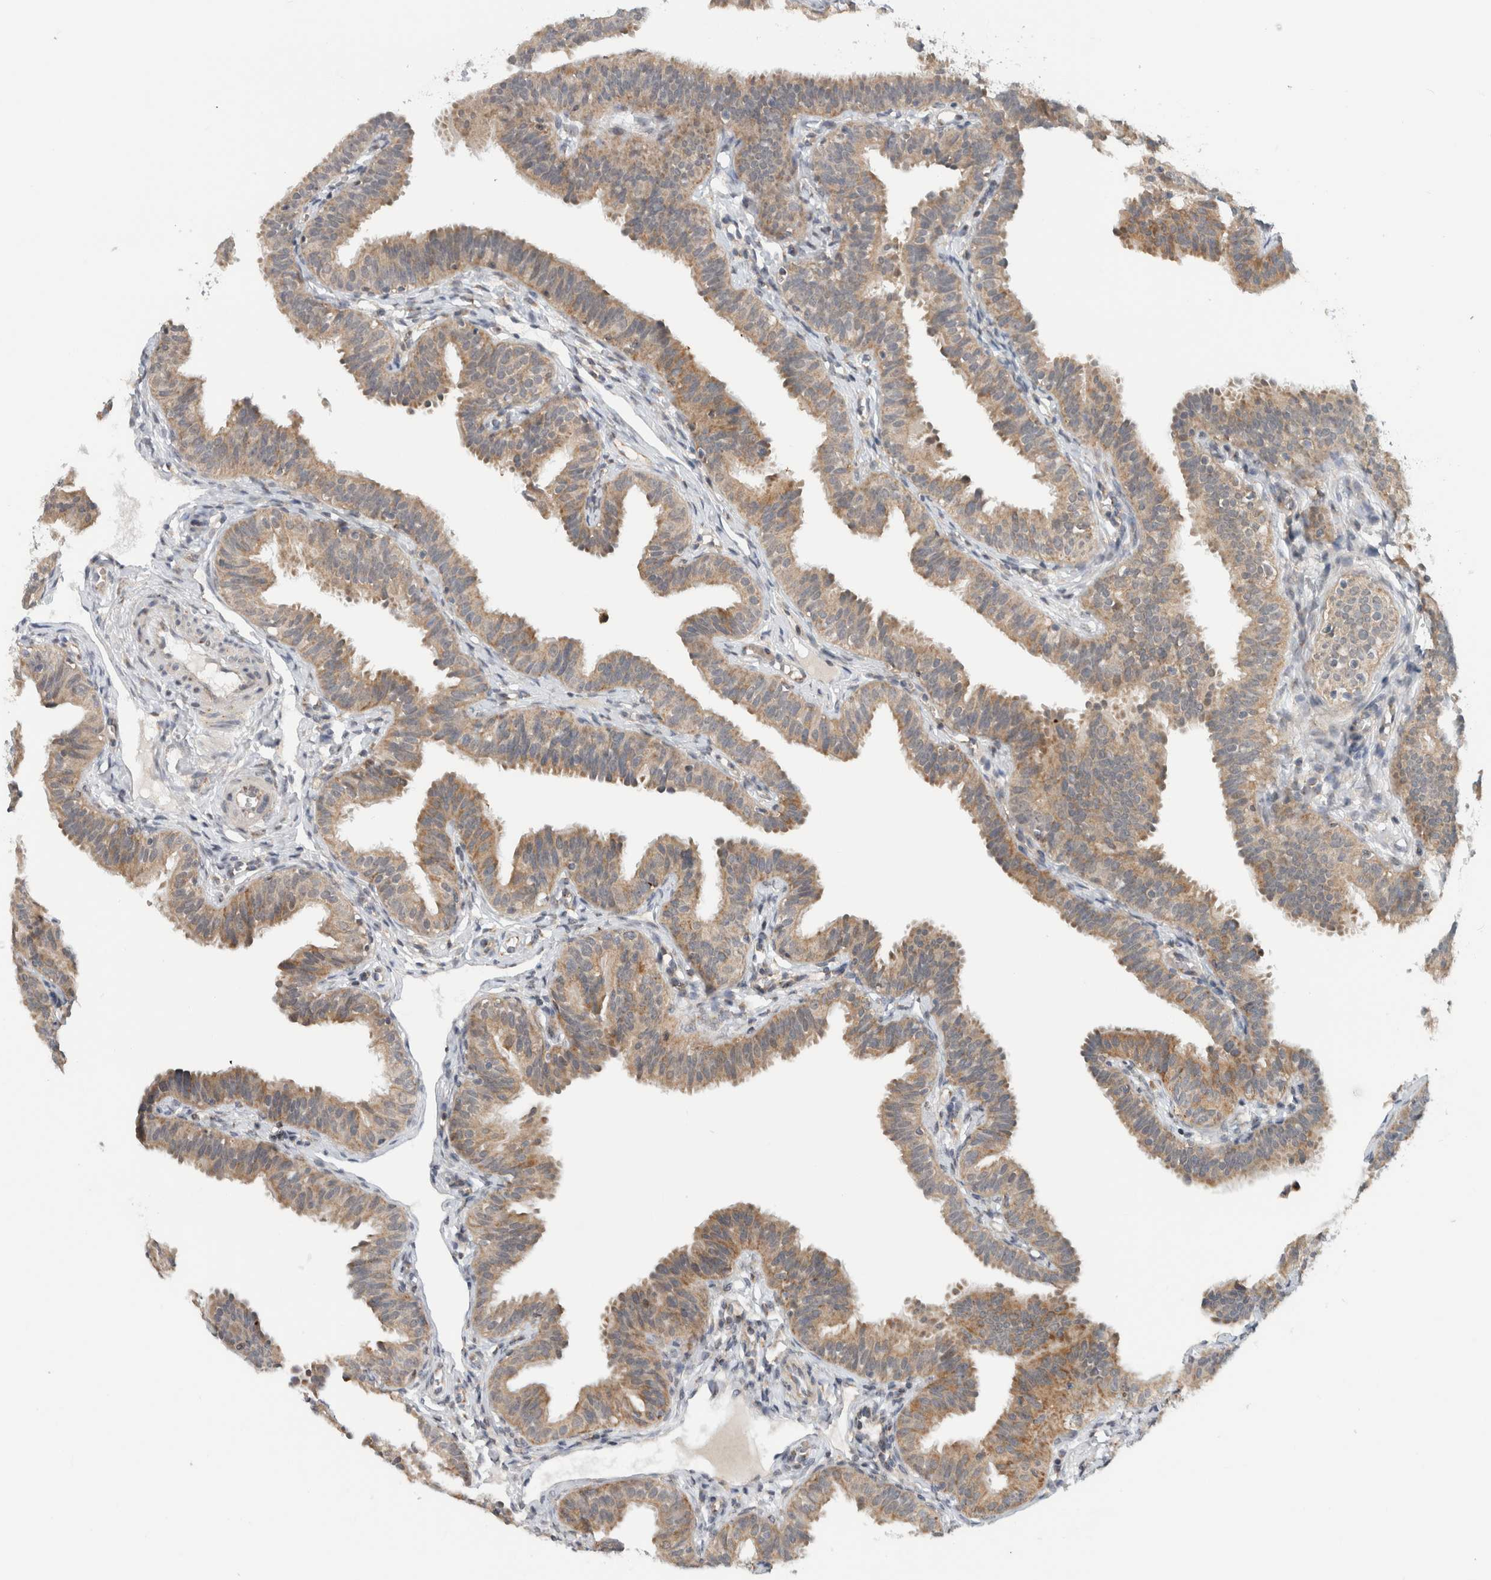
{"staining": {"intensity": "moderate", "quantity": "25%-75%", "location": "cytoplasmic/membranous"}, "tissue": "fallopian tube", "cell_type": "Glandular cells", "image_type": "normal", "snomed": [{"axis": "morphology", "description": "Normal tissue, NOS"}, {"axis": "topography", "description": "Fallopian tube"}], "caption": "Immunohistochemical staining of benign human fallopian tube displays moderate cytoplasmic/membranous protein staining in approximately 25%-75% of glandular cells.", "gene": "CMC2", "patient": {"sex": "female", "age": 35}}